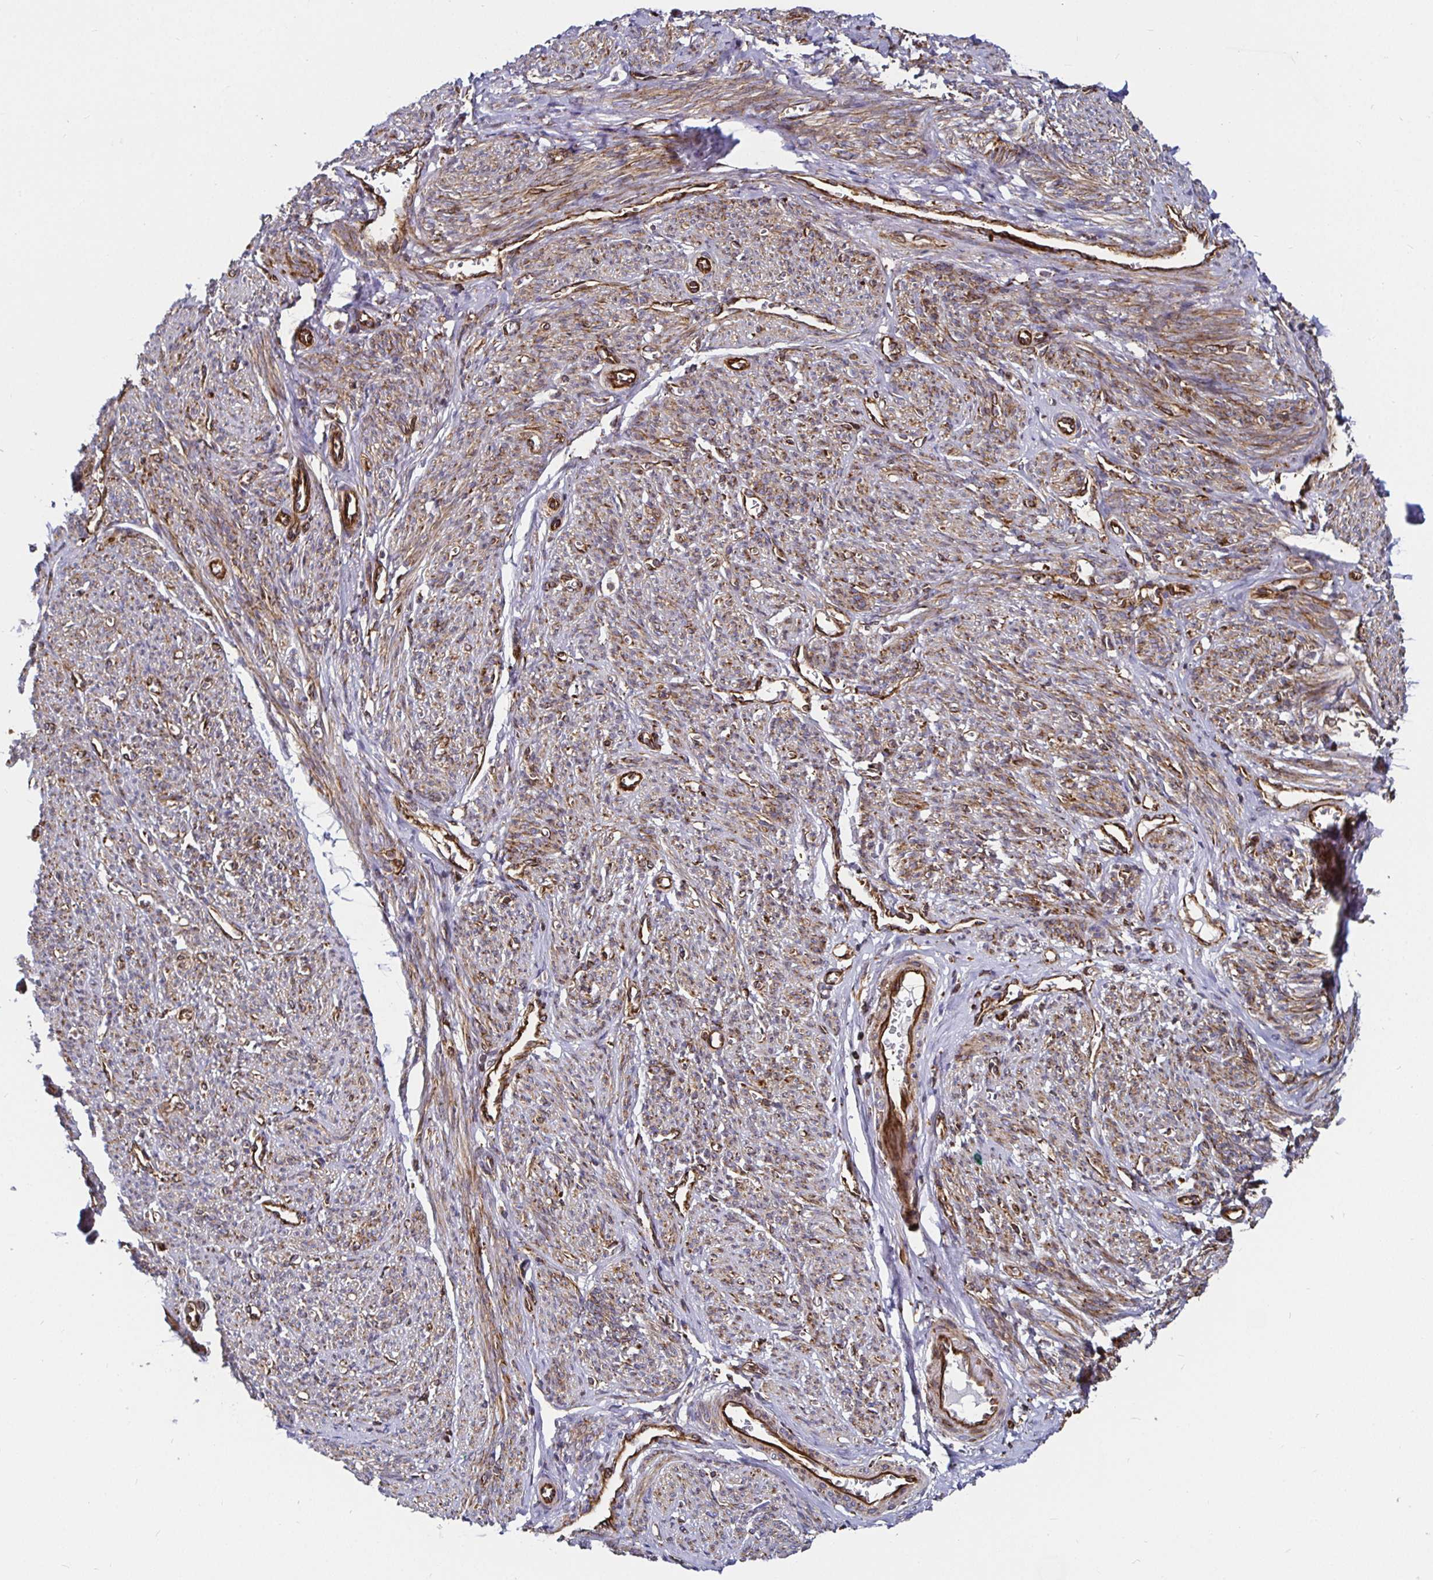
{"staining": {"intensity": "moderate", "quantity": ">75%", "location": "cytoplasmic/membranous"}, "tissue": "smooth muscle", "cell_type": "Smooth muscle cells", "image_type": "normal", "snomed": [{"axis": "morphology", "description": "Normal tissue, NOS"}, {"axis": "topography", "description": "Smooth muscle"}], "caption": "Protein expression analysis of benign human smooth muscle reveals moderate cytoplasmic/membranous expression in about >75% of smooth muscle cells.", "gene": "SMYD3", "patient": {"sex": "female", "age": 65}}